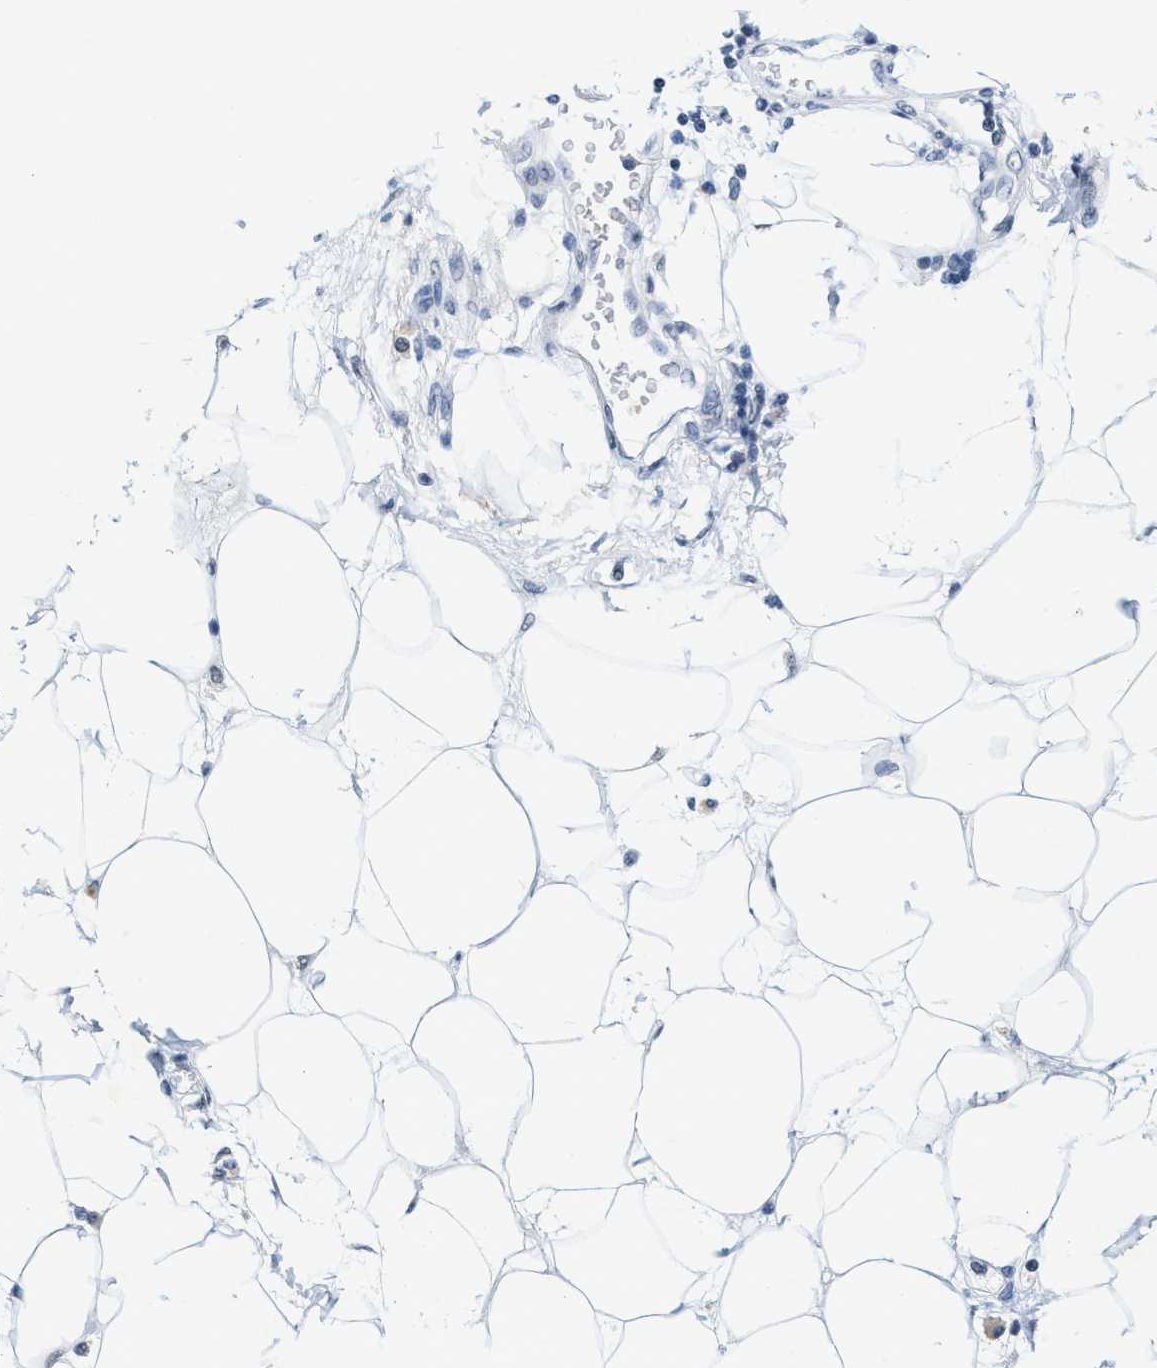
{"staining": {"intensity": "negative", "quantity": "none", "location": "none"}, "tissue": "adipose tissue", "cell_type": "Adipocytes", "image_type": "normal", "snomed": [{"axis": "morphology", "description": "Normal tissue, NOS"}, {"axis": "morphology", "description": "Adenocarcinoma, NOS"}, {"axis": "topography", "description": "Duodenum"}, {"axis": "topography", "description": "Peripheral nerve tissue"}], "caption": "Immunohistochemical staining of normal human adipose tissue reveals no significant staining in adipocytes.", "gene": "SETD1B", "patient": {"sex": "female", "age": 60}}